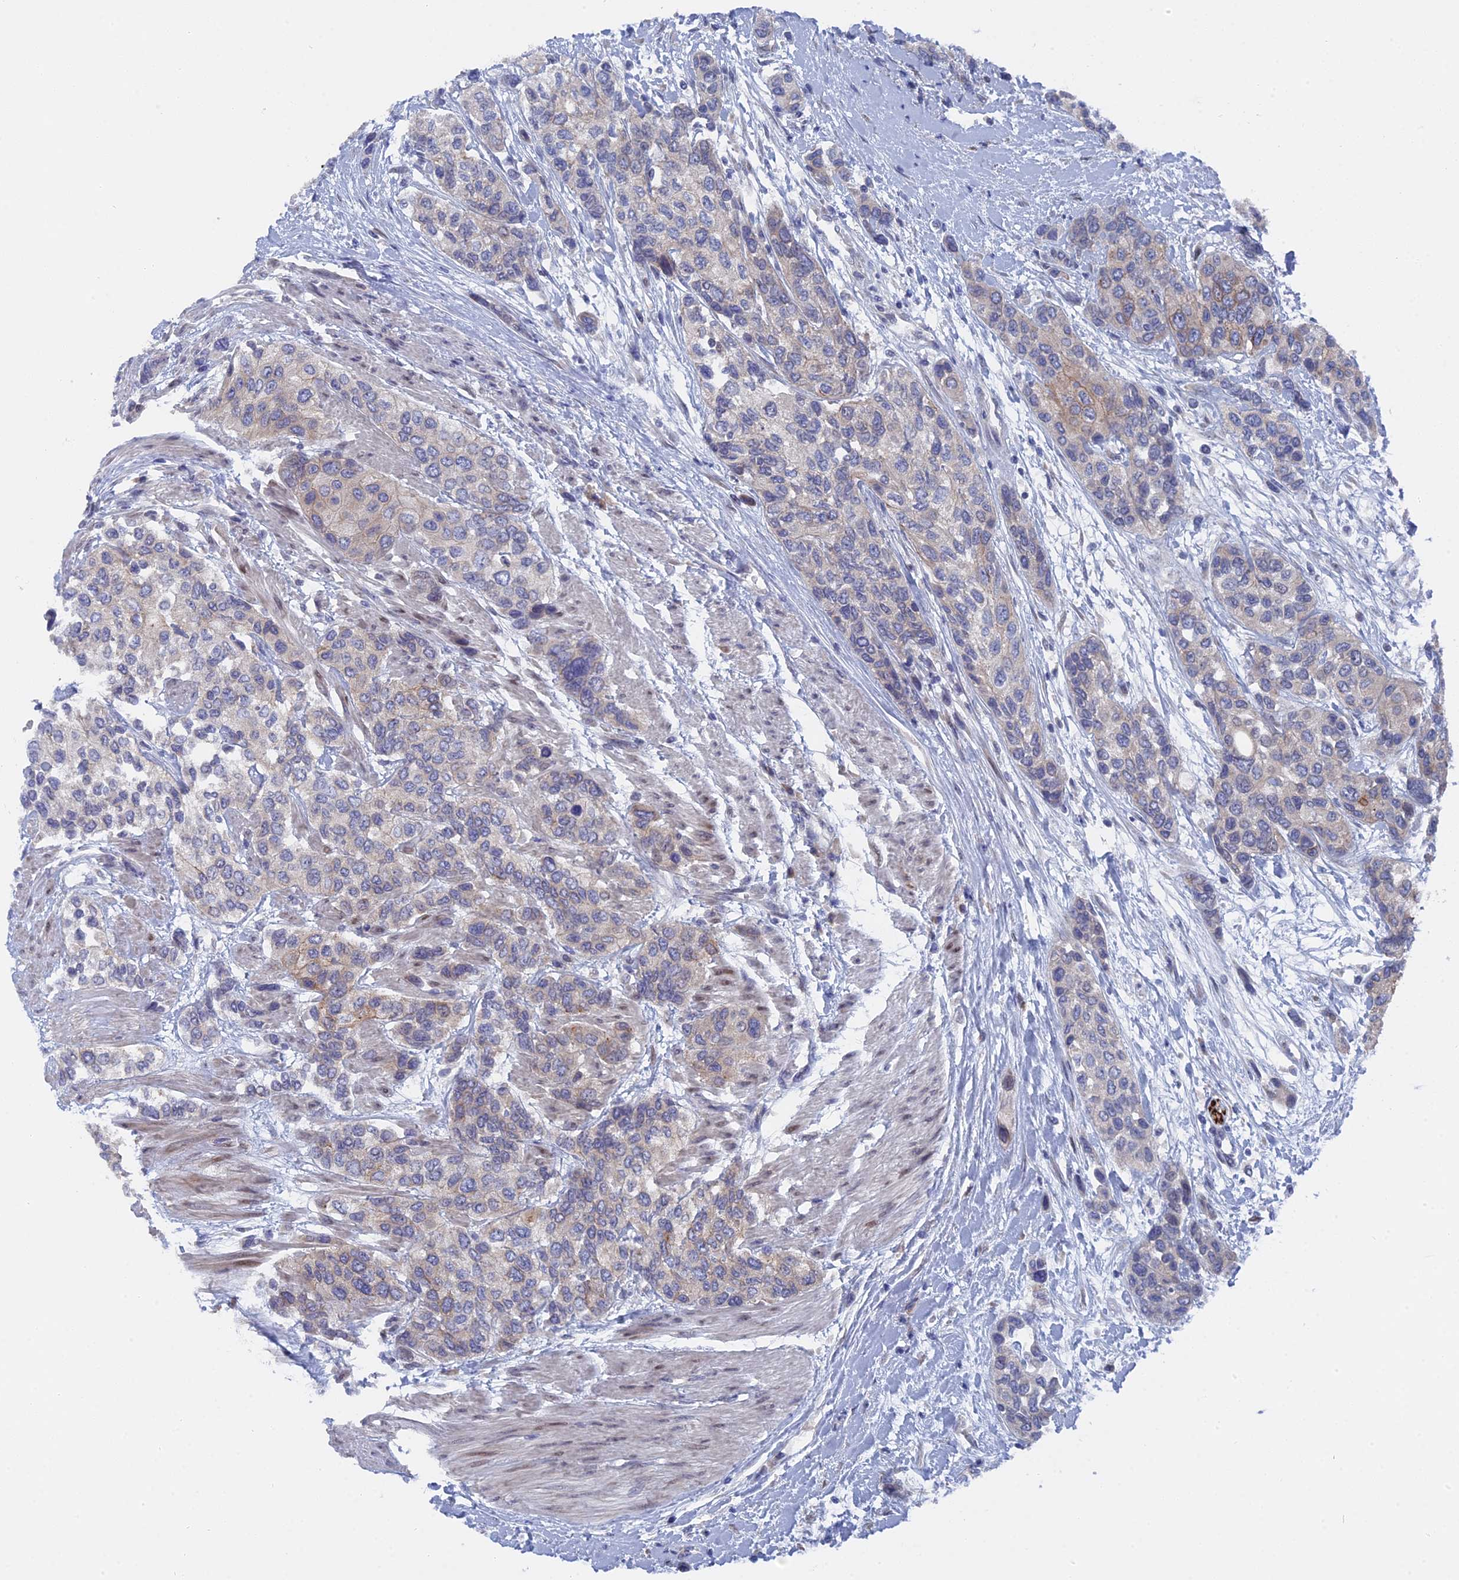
{"staining": {"intensity": "weak", "quantity": "<25%", "location": "cytoplasmic/membranous"}, "tissue": "urothelial cancer", "cell_type": "Tumor cells", "image_type": "cancer", "snomed": [{"axis": "morphology", "description": "Normal tissue, NOS"}, {"axis": "morphology", "description": "Urothelial carcinoma, High grade"}, {"axis": "topography", "description": "Vascular tissue"}, {"axis": "topography", "description": "Urinary bladder"}], "caption": "Immunohistochemistry image of human urothelial carcinoma (high-grade) stained for a protein (brown), which displays no positivity in tumor cells.", "gene": "TMEM161A", "patient": {"sex": "female", "age": 56}}